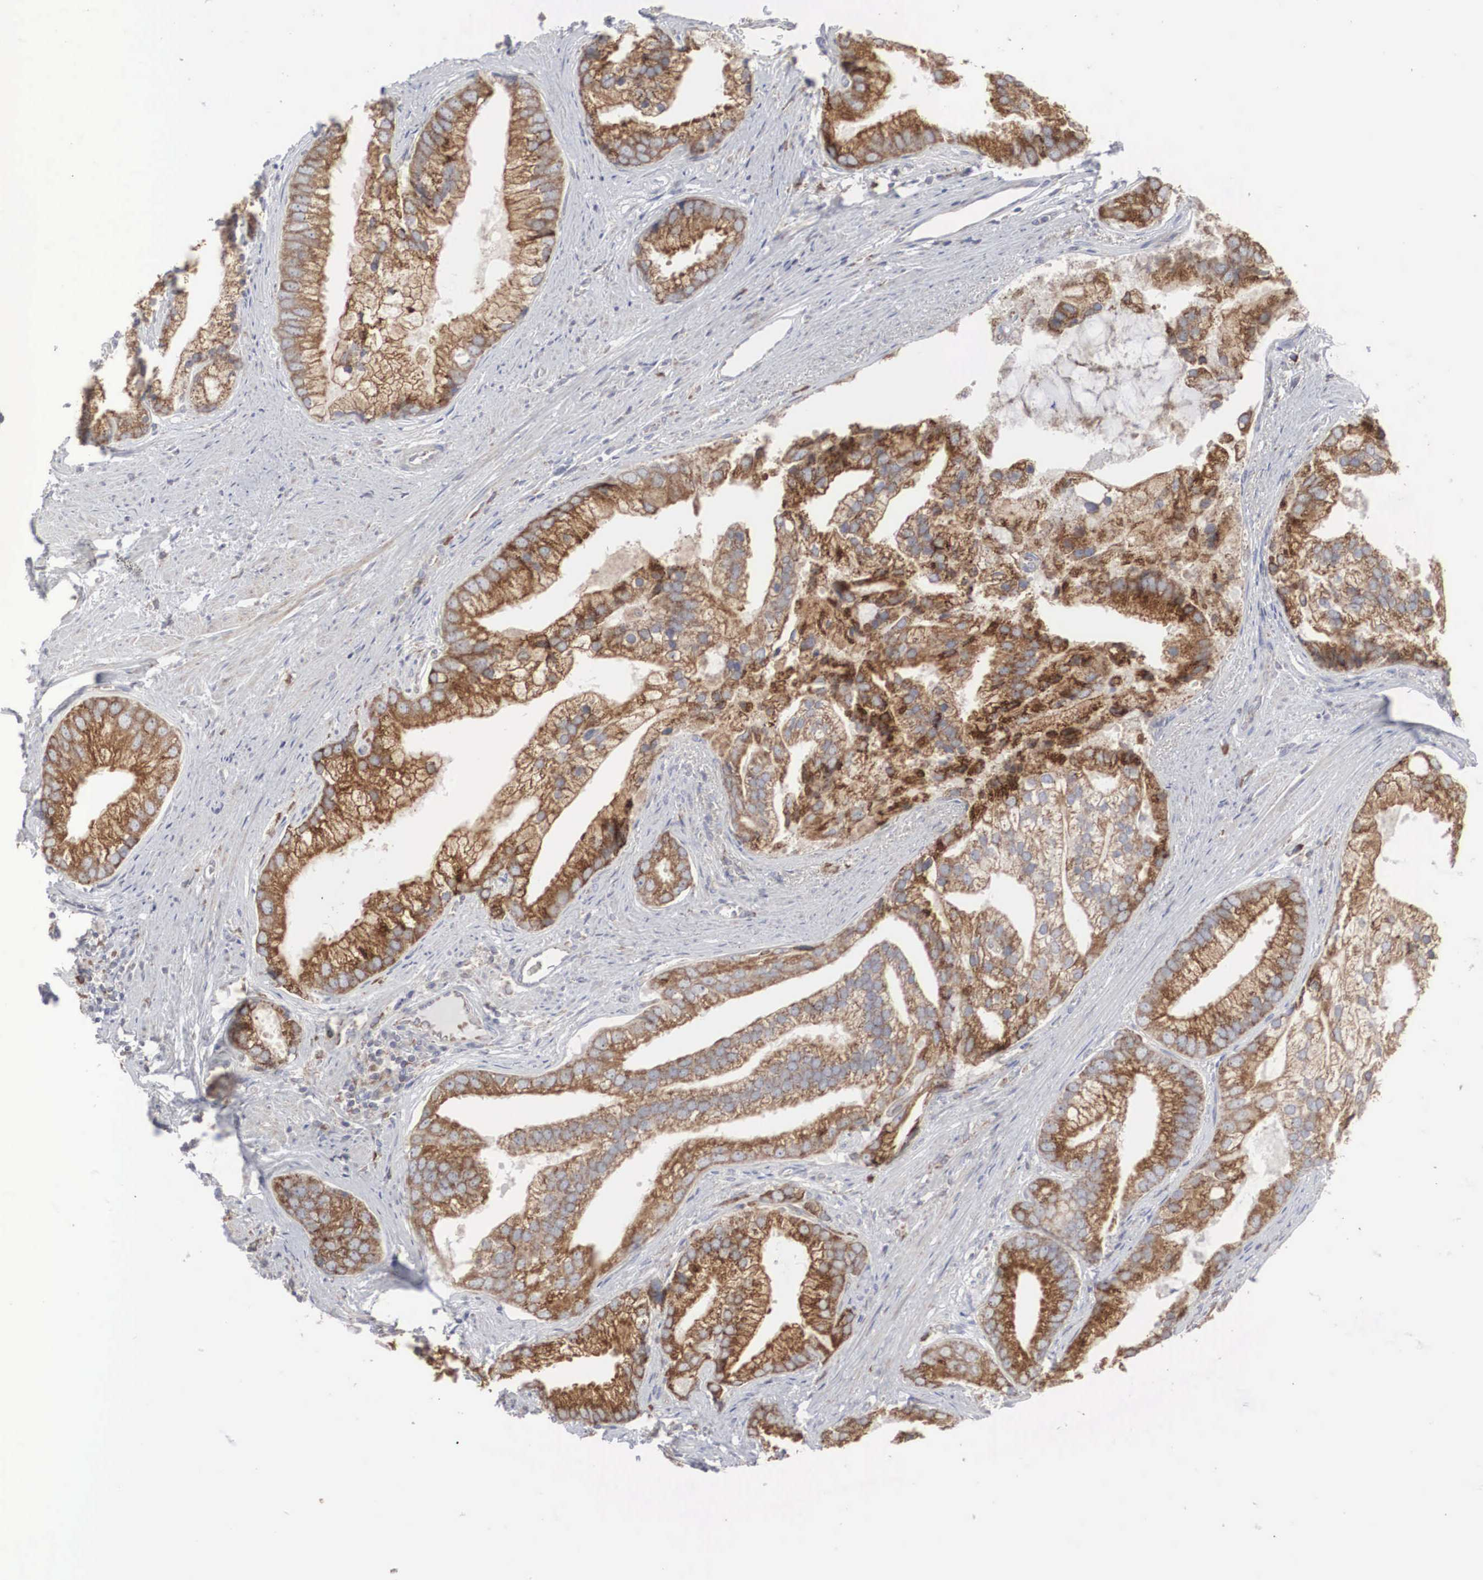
{"staining": {"intensity": "strong", "quantity": ">75%", "location": "cytoplasmic/membranous"}, "tissue": "prostate cancer", "cell_type": "Tumor cells", "image_type": "cancer", "snomed": [{"axis": "morphology", "description": "Adenocarcinoma, Low grade"}, {"axis": "topography", "description": "Prostate"}], "caption": "Tumor cells demonstrate high levels of strong cytoplasmic/membranous positivity in approximately >75% of cells in human adenocarcinoma (low-grade) (prostate).", "gene": "MIA2", "patient": {"sex": "male", "age": 71}}